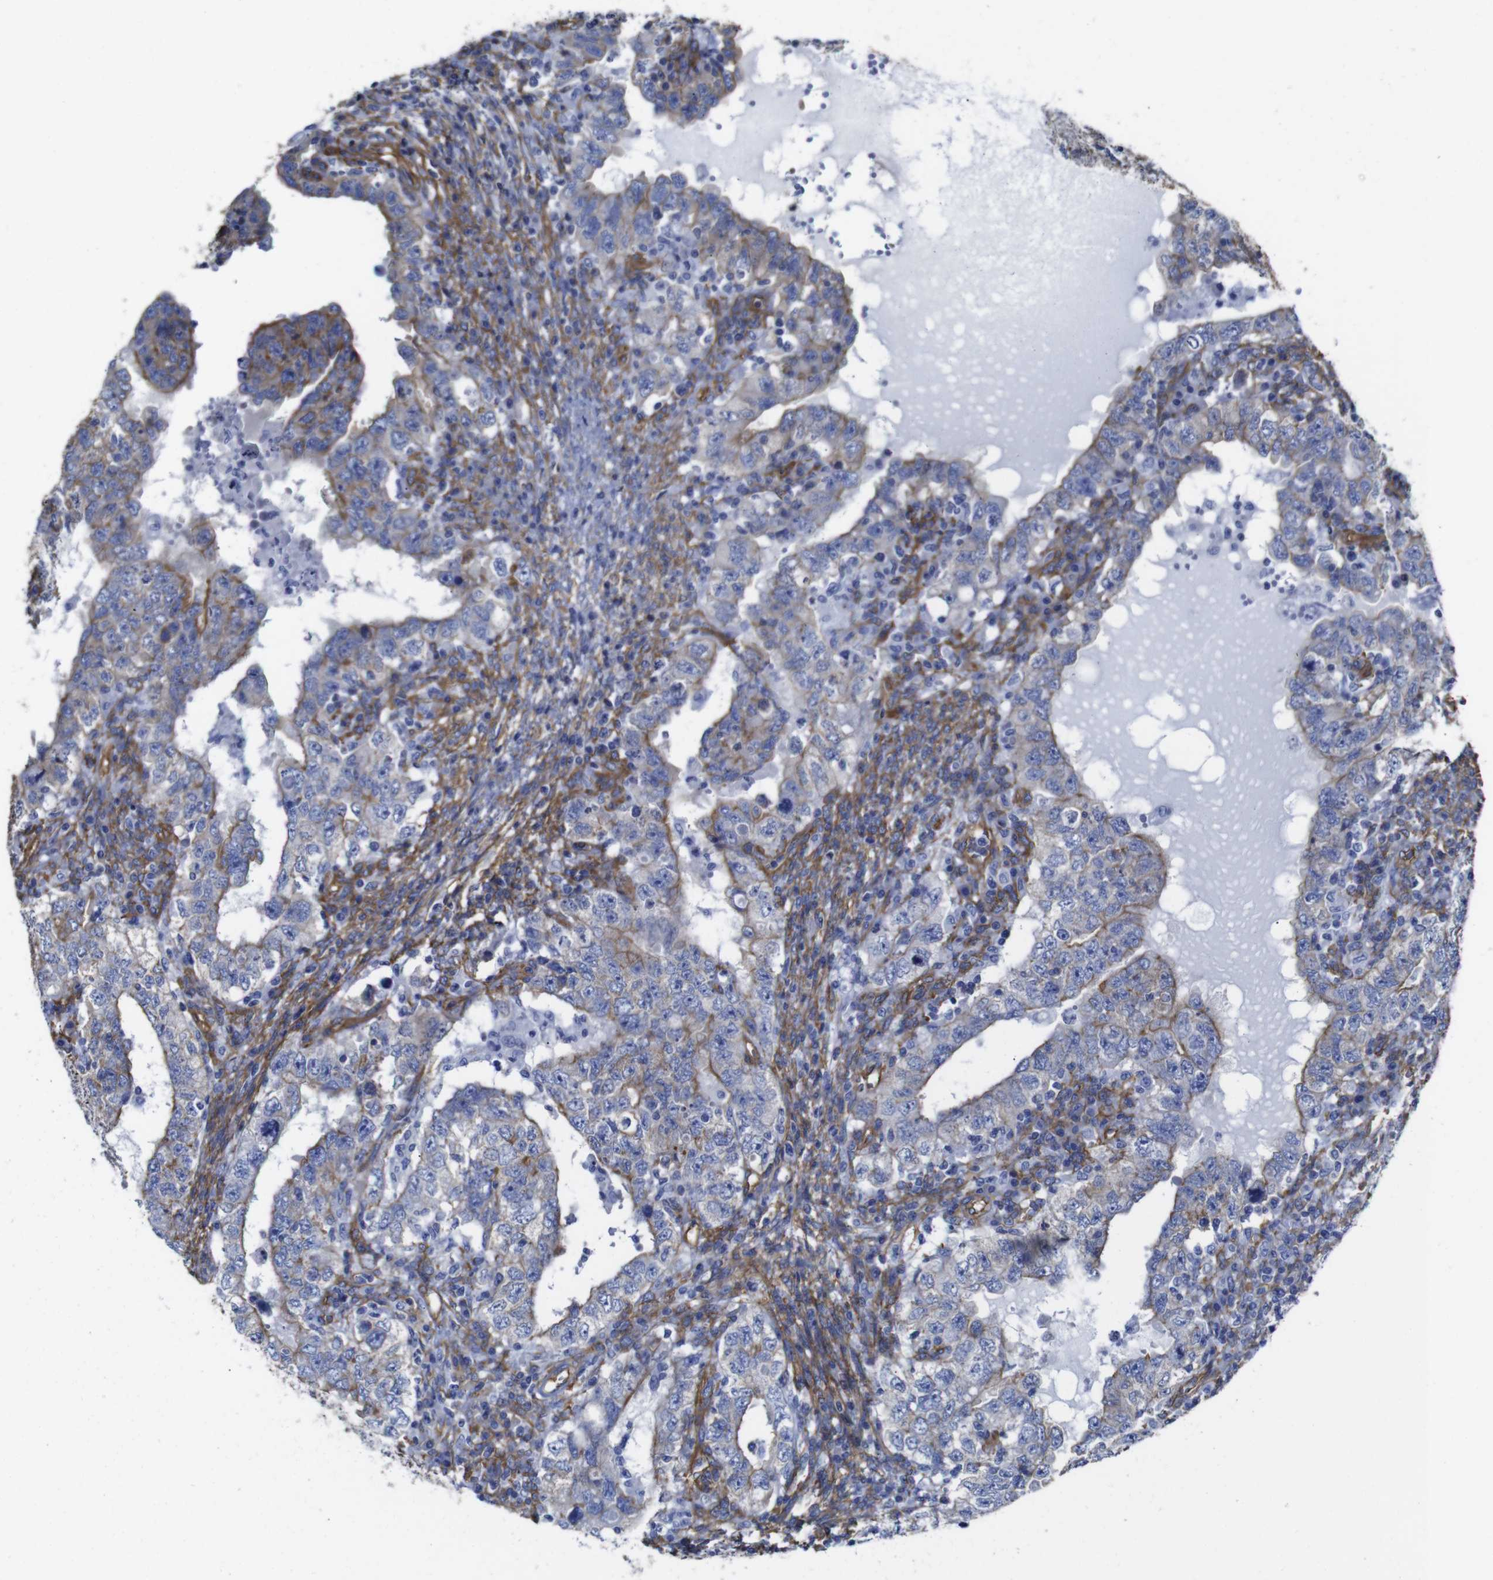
{"staining": {"intensity": "moderate", "quantity": "<25%", "location": "cytoplasmic/membranous"}, "tissue": "testis cancer", "cell_type": "Tumor cells", "image_type": "cancer", "snomed": [{"axis": "morphology", "description": "Carcinoma, Embryonal, NOS"}, {"axis": "topography", "description": "Testis"}], "caption": "Immunohistochemical staining of testis embryonal carcinoma reveals moderate cytoplasmic/membranous protein staining in about <25% of tumor cells.", "gene": "SPTBN1", "patient": {"sex": "male", "age": 26}}